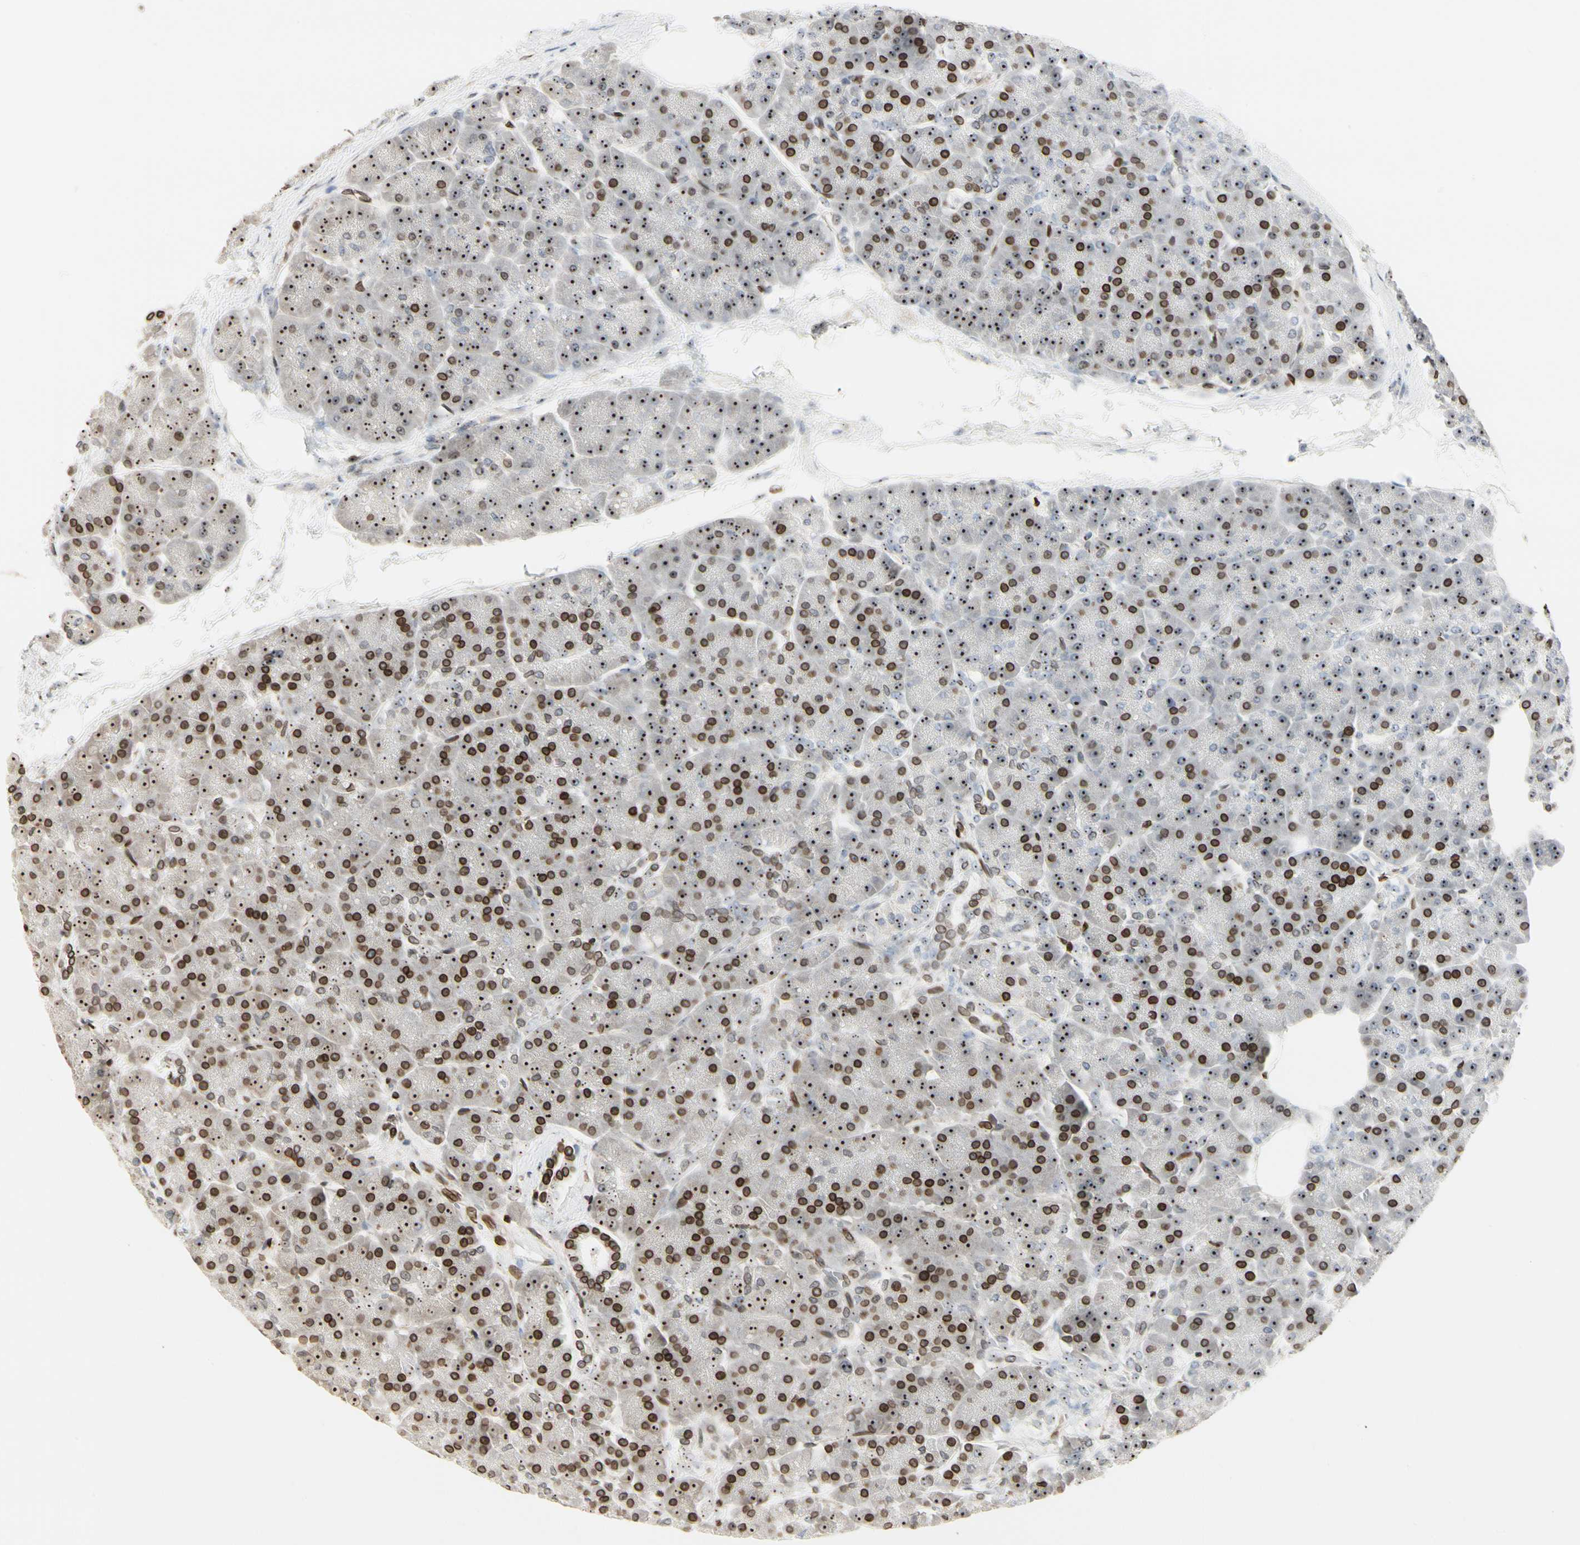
{"staining": {"intensity": "moderate", "quantity": ">75%", "location": "cytoplasmic/membranous,nuclear"}, "tissue": "pancreas", "cell_type": "Exocrine glandular cells", "image_type": "normal", "snomed": [{"axis": "morphology", "description": "Normal tissue, NOS"}, {"axis": "topography", "description": "Pancreas"}], "caption": "Immunohistochemical staining of benign human pancreas demonstrates moderate cytoplasmic/membranous,nuclear protein positivity in about >75% of exocrine glandular cells.", "gene": "TMPO", "patient": {"sex": "female", "age": 70}}